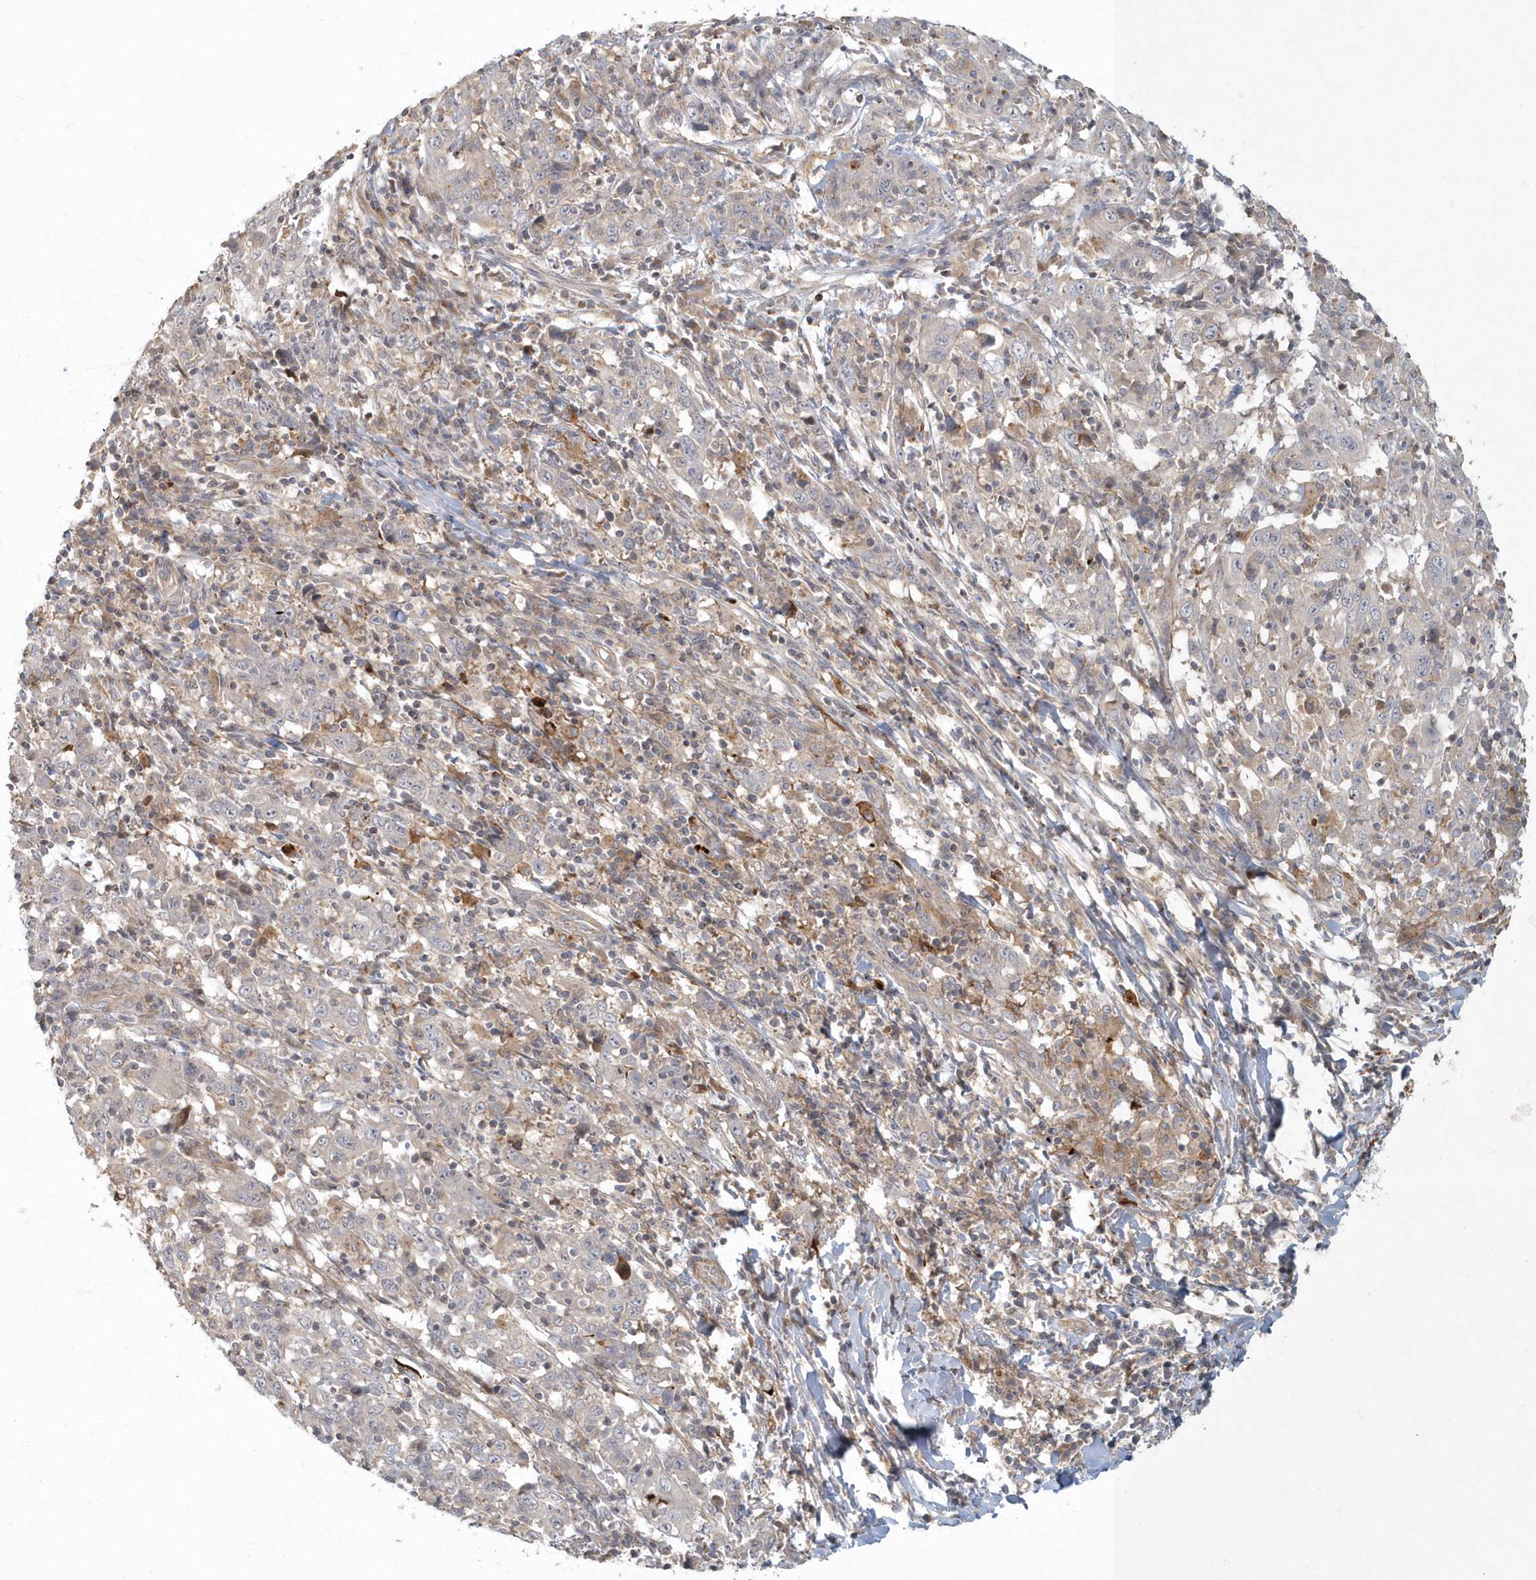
{"staining": {"intensity": "negative", "quantity": "none", "location": "none"}, "tissue": "cervical cancer", "cell_type": "Tumor cells", "image_type": "cancer", "snomed": [{"axis": "morphology", "description": "Squamous cell carcinoma, NOS"}, {"axis": "topography", "description": "Cervix"}], "caption": "Tumor cells are negative for protein expression in human squamous cell carcinoma (cervical). (Stains: DAB immunohistochemistry with hematoxylin counter stain, Microscopy: brightfield microscopy at high magnification).", "gene": "ARHGEF38", "patient": {"sex": "female", "age": 46}}